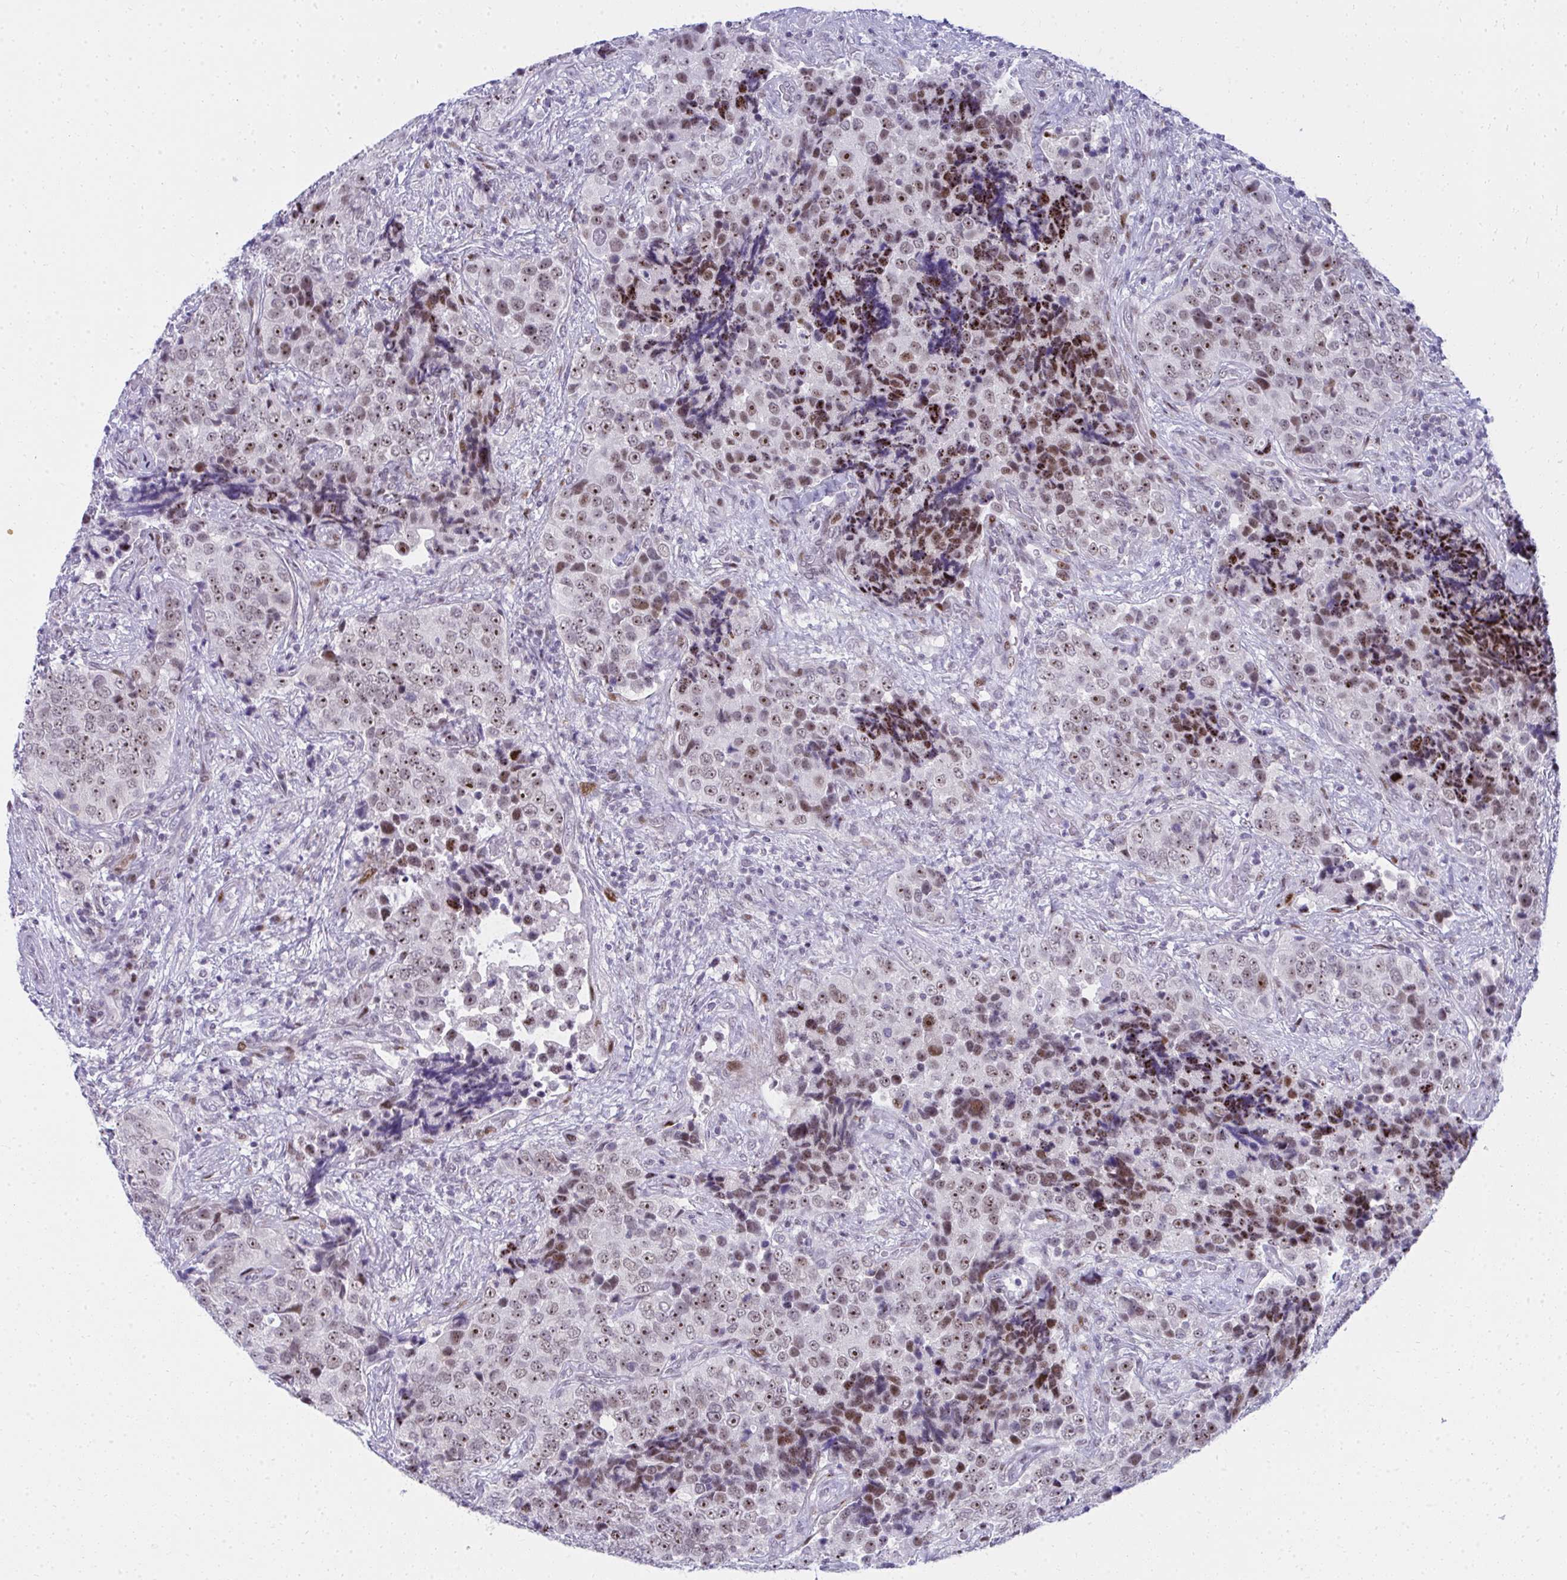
{"staining": {"intensity": "moderate", "quantity": ">75%", "location": "nuclear"}, "tissue": "urothelial cancer", "cell_type": "Tumor cells", "image_type": "cancer", "snomed": [{"axis": "morphology", "description": "Urothelial carcinoma, NOS"}, {"axis": "topography", "description": "Urinary bladder"}], "caption": "Protein staining reveals moderate nuclear positivity in approximately >75% of tumor cells in transitional cell carcinoma.", "gene": "GLDN", "patient": {"sex": "male", "age": 52}}